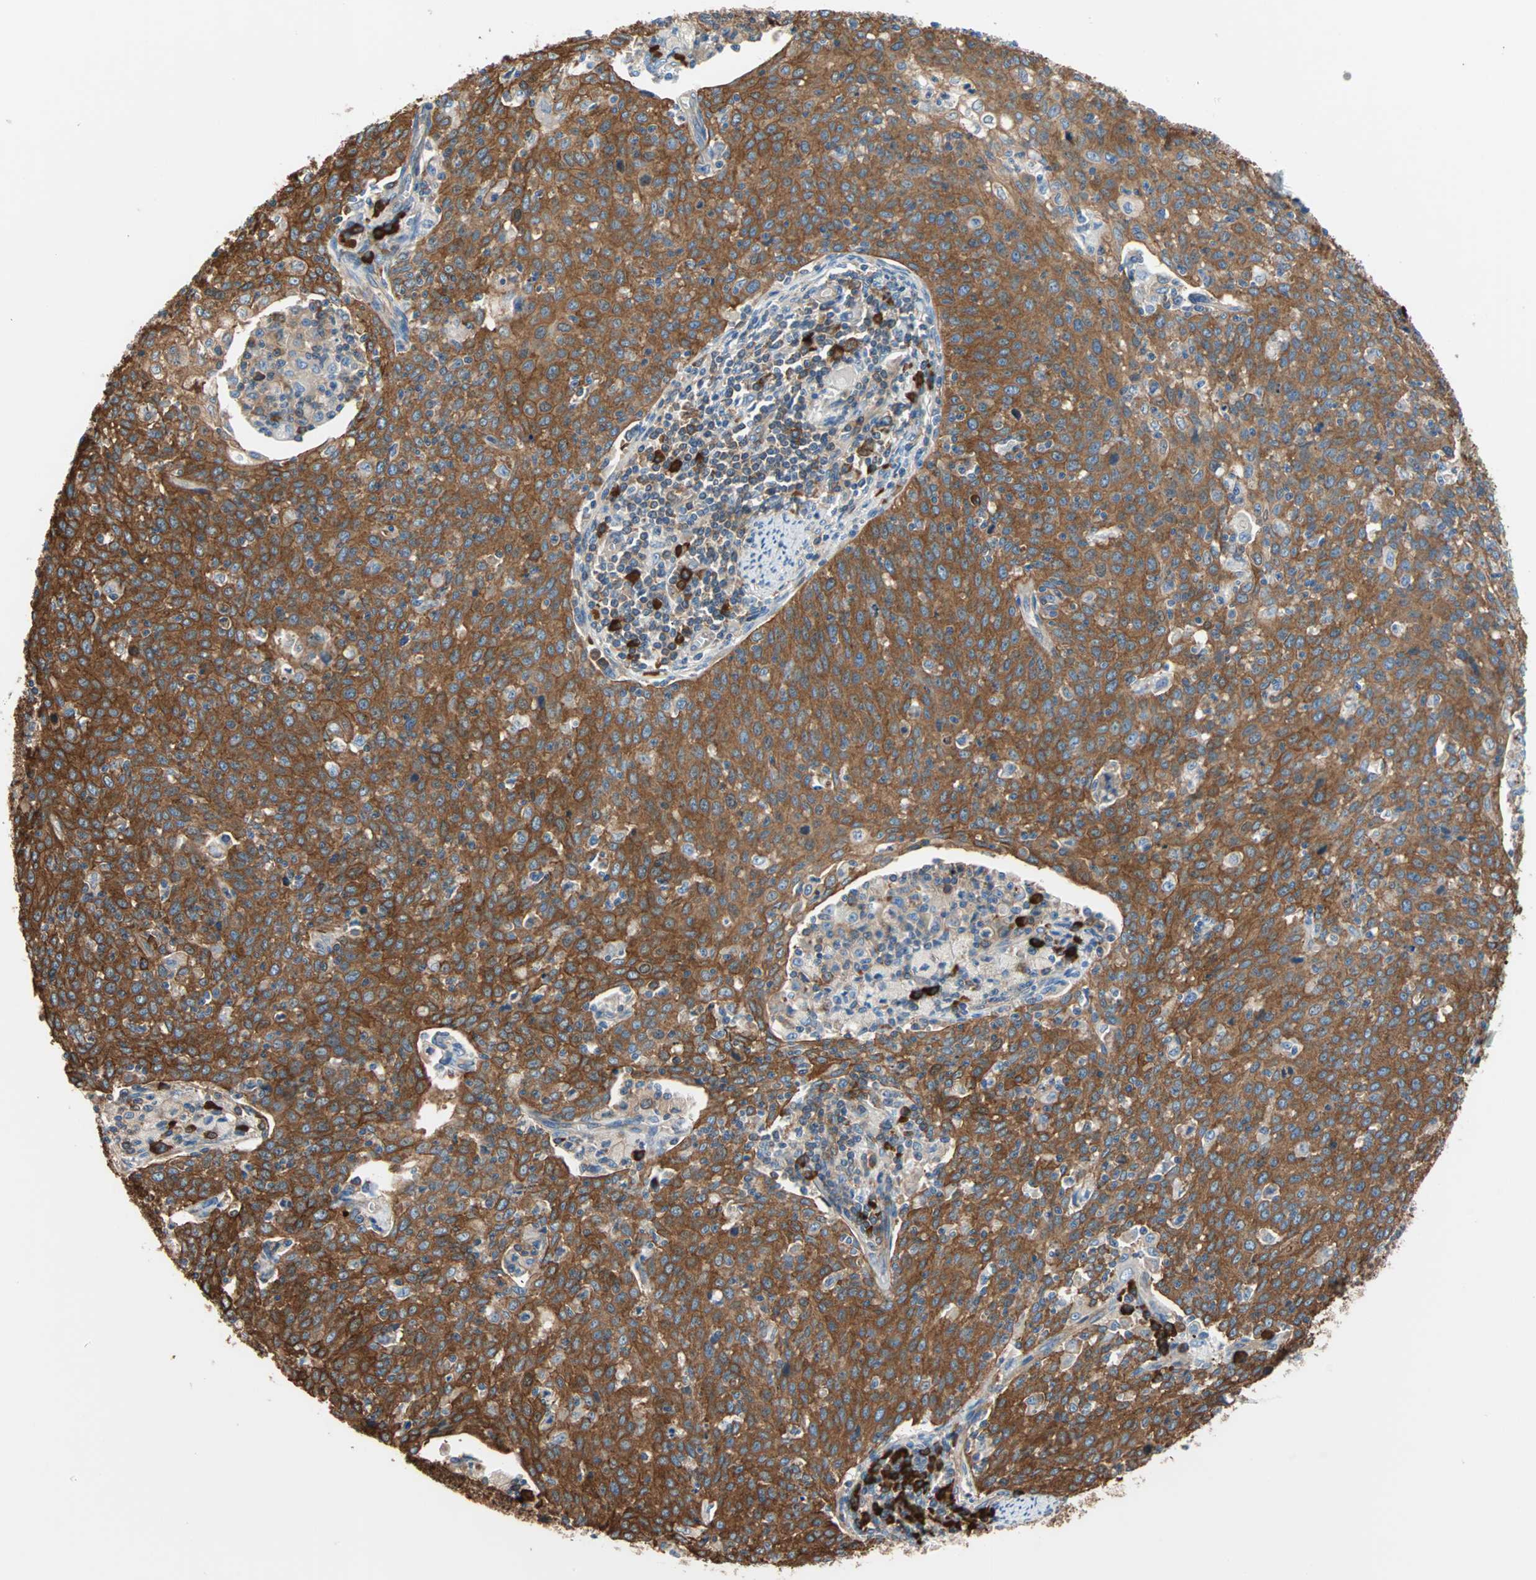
{"staining": {"intensity": "strong", "quantity": ">75%", "location": "cytoplasmic/membranous"}, "tissue": "cervical cancer", "cell_type": "Tumor cells", "image_type": "cancer", "snomed": [{"axis": "morphology", "description": "Squamous cell carcinoma, NOS"}, {"axis": "topography", "description": "Cervix"}], "caption": "A micrograph of squamous cell carcinoma (cervical) stained for a protein displays strong cytoplasmic/membranous brown staining in tumor cells.", "gene": "EEF2", "patient": {"sex": "female", "age": 38}}